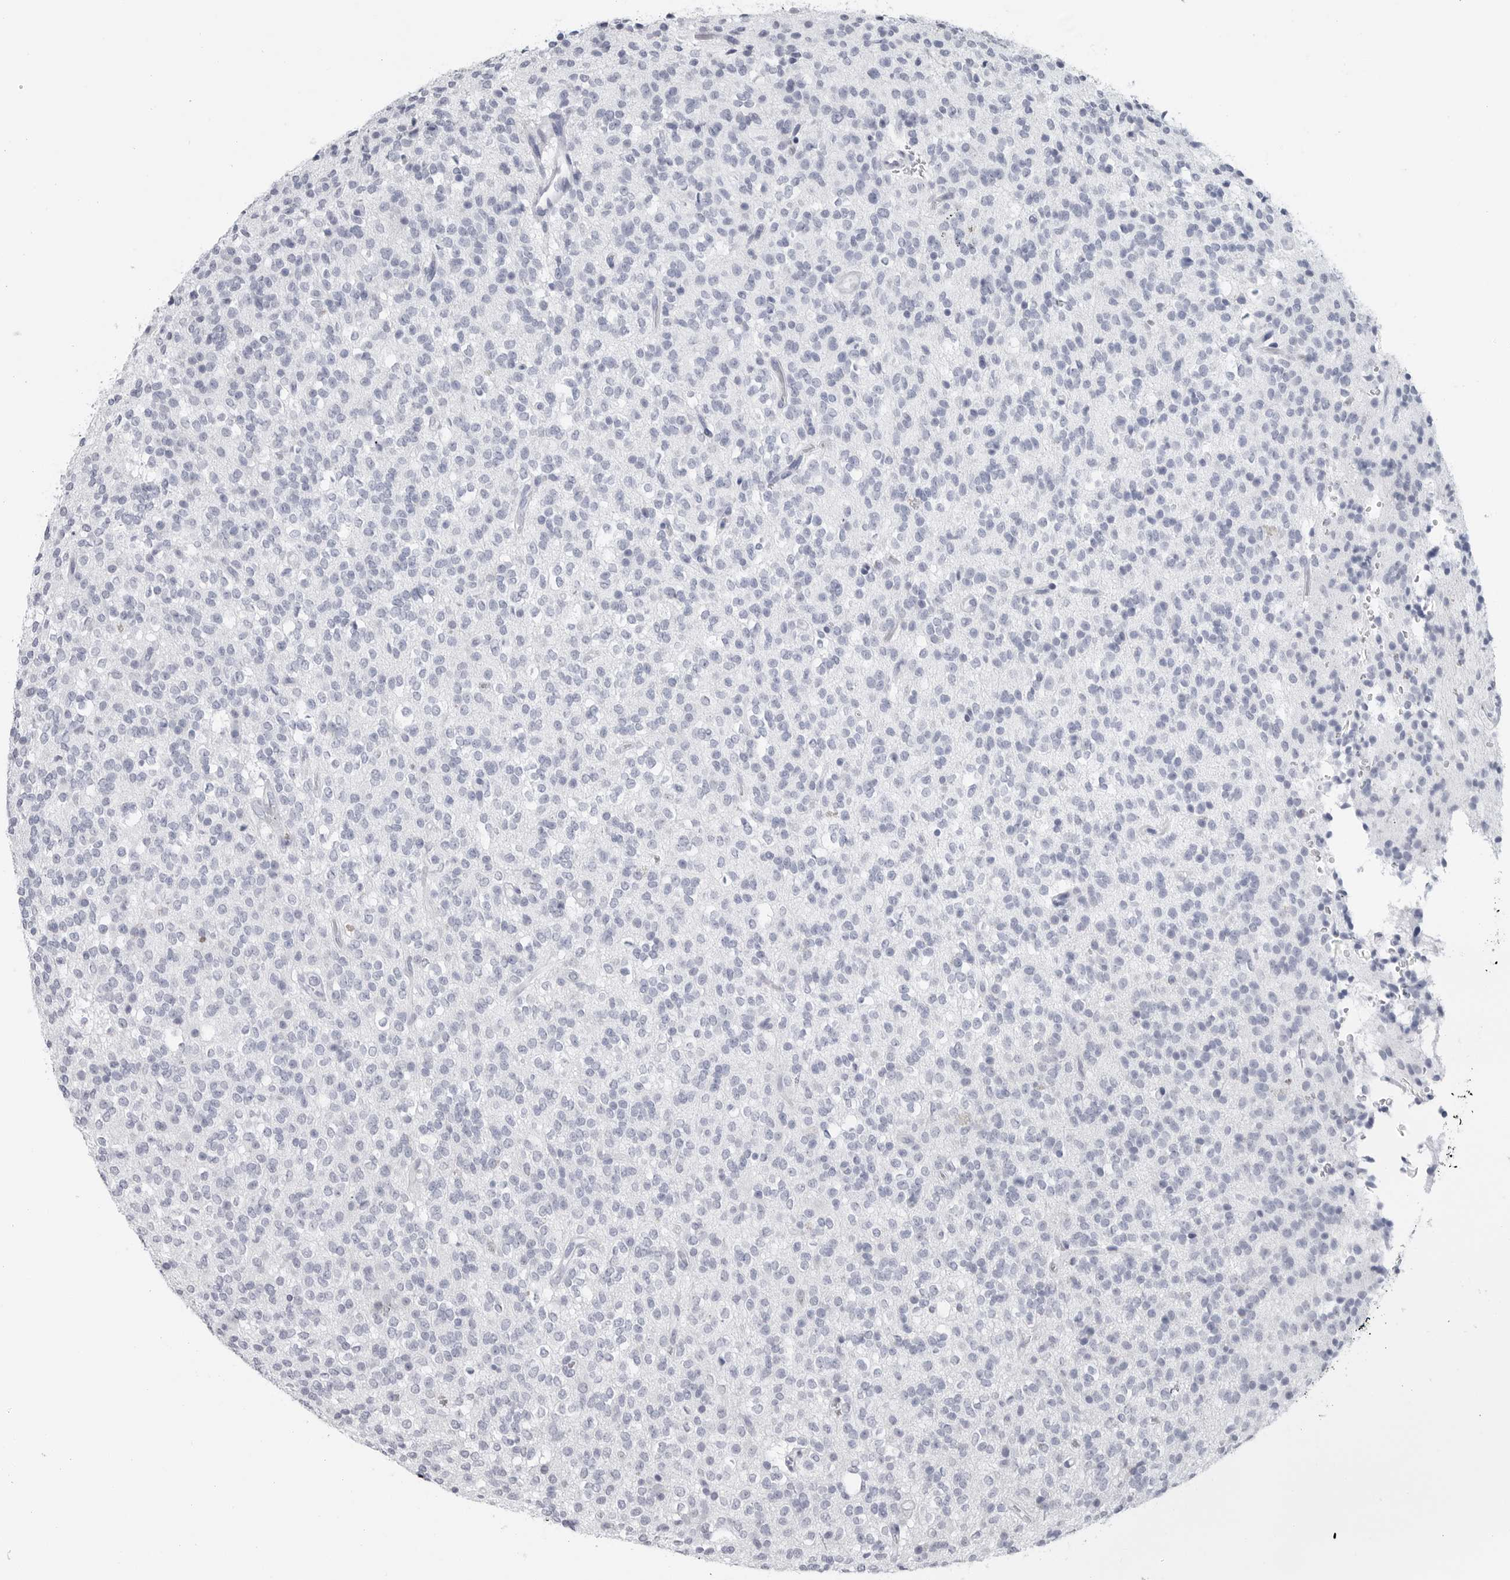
{"staining": {"intensity": "negative", "quantity": "none", "location": "none"}, "tissue": "glioma", "cell_type": "Tumor cells", "image_type": "cancer", "snomed": [{"axis": "morphology", "description": "Glioma, malignant, High grade"}, {"axis": "topography", "description": "Brain"}], "caption": "Protein analysis of glioma reveals no significant positivity in tumor cells.", "gene": "CSH1", "patient": {"sex": "male", "age": 34}}